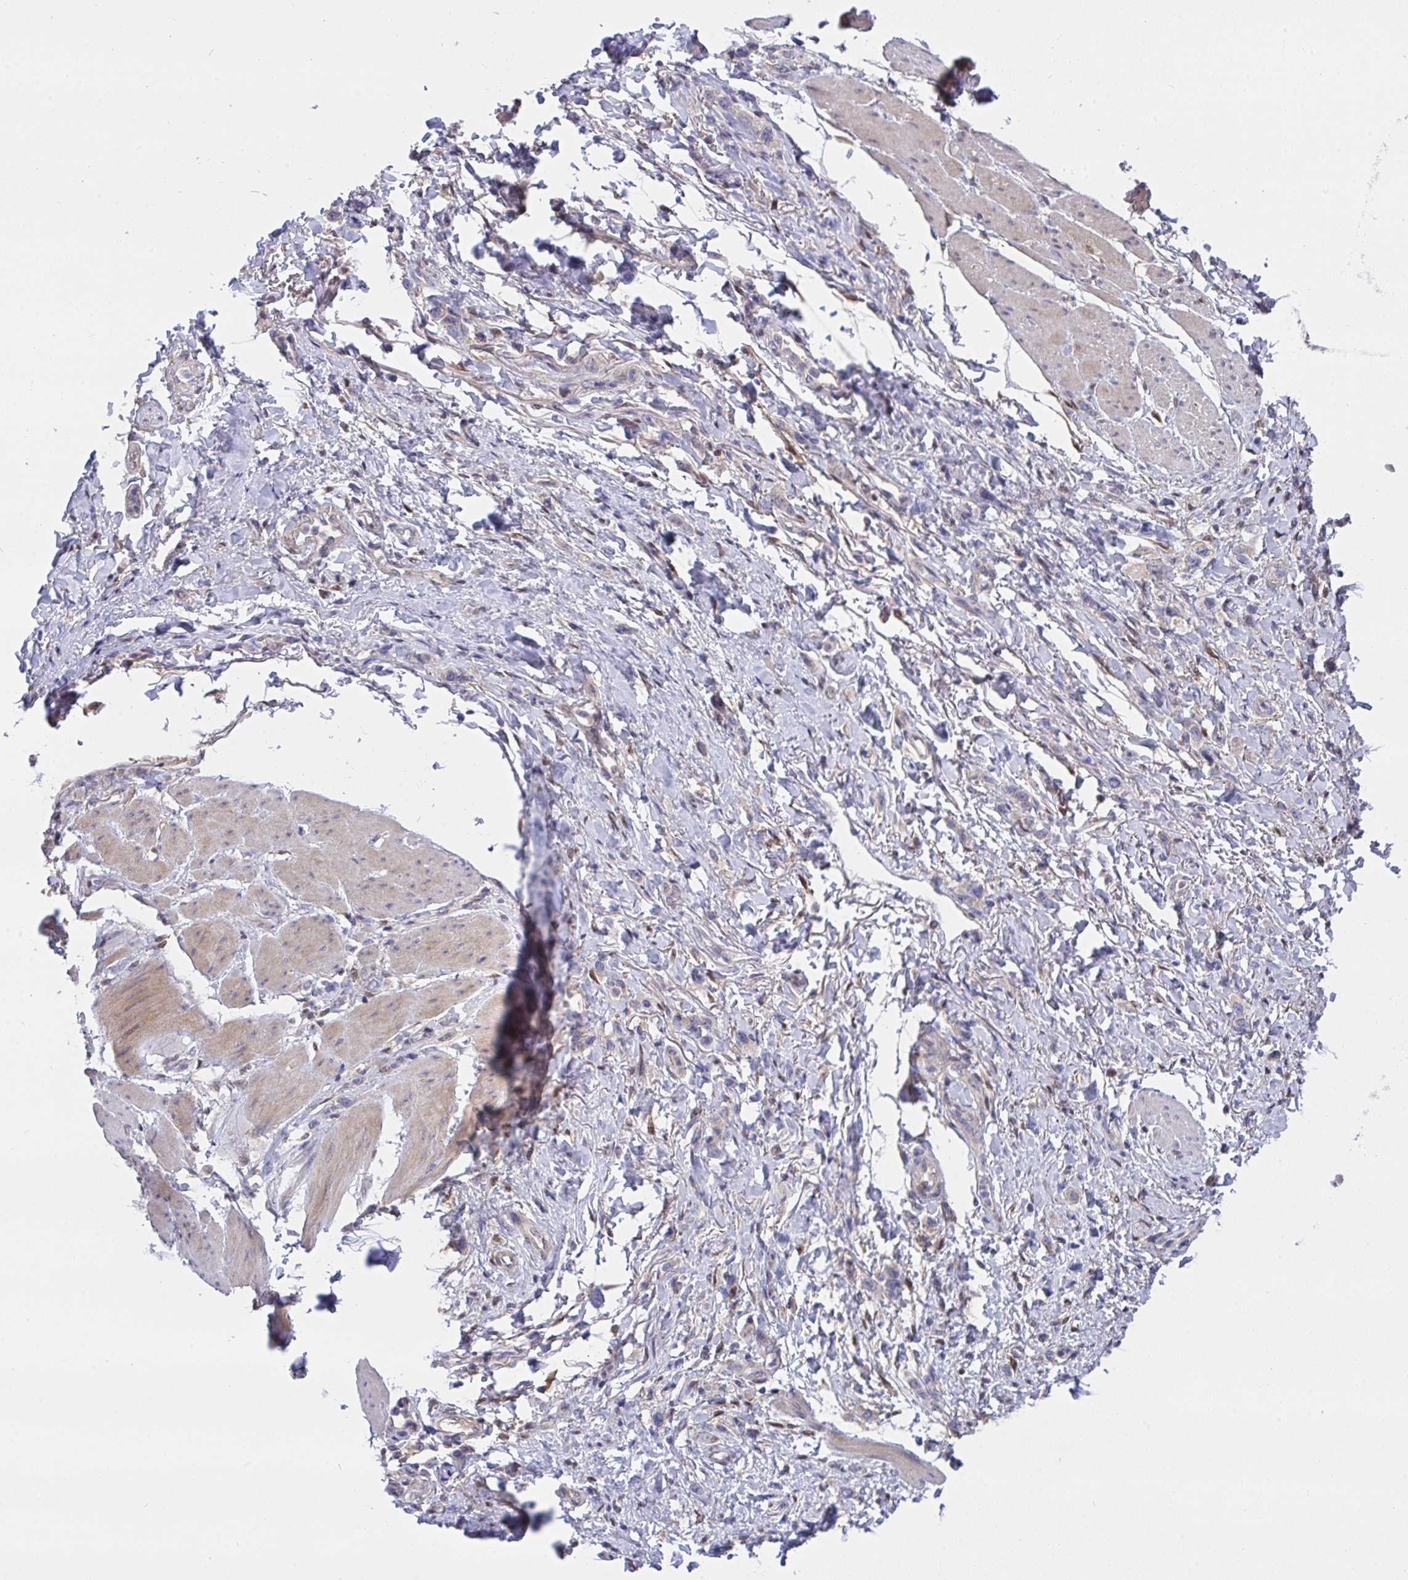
{"staining": {"intensity": "negative", "quantity": "none", "location": "none"}, "tissue": "stomach cancer", "cell_type": "Tumor cells", "image_type": "cancer", "snomed": [{"axis": "morphology", "description": "Adenocarcinoma, NOS"}, {"axis": "topography", "description": "Stomach"}], "caption": "A micrograph of human stomach adenocarcinoma is negative for staining in tumor cells. Brightfield microscopy of immunohistochemistry stained with DAB (3,3'-diaminobenzidine) (brown) and hematoxylin (blue), captured at high magnification.", "gene": "L3HYPDH", "patient": {"sex": "female", "age": 65}}